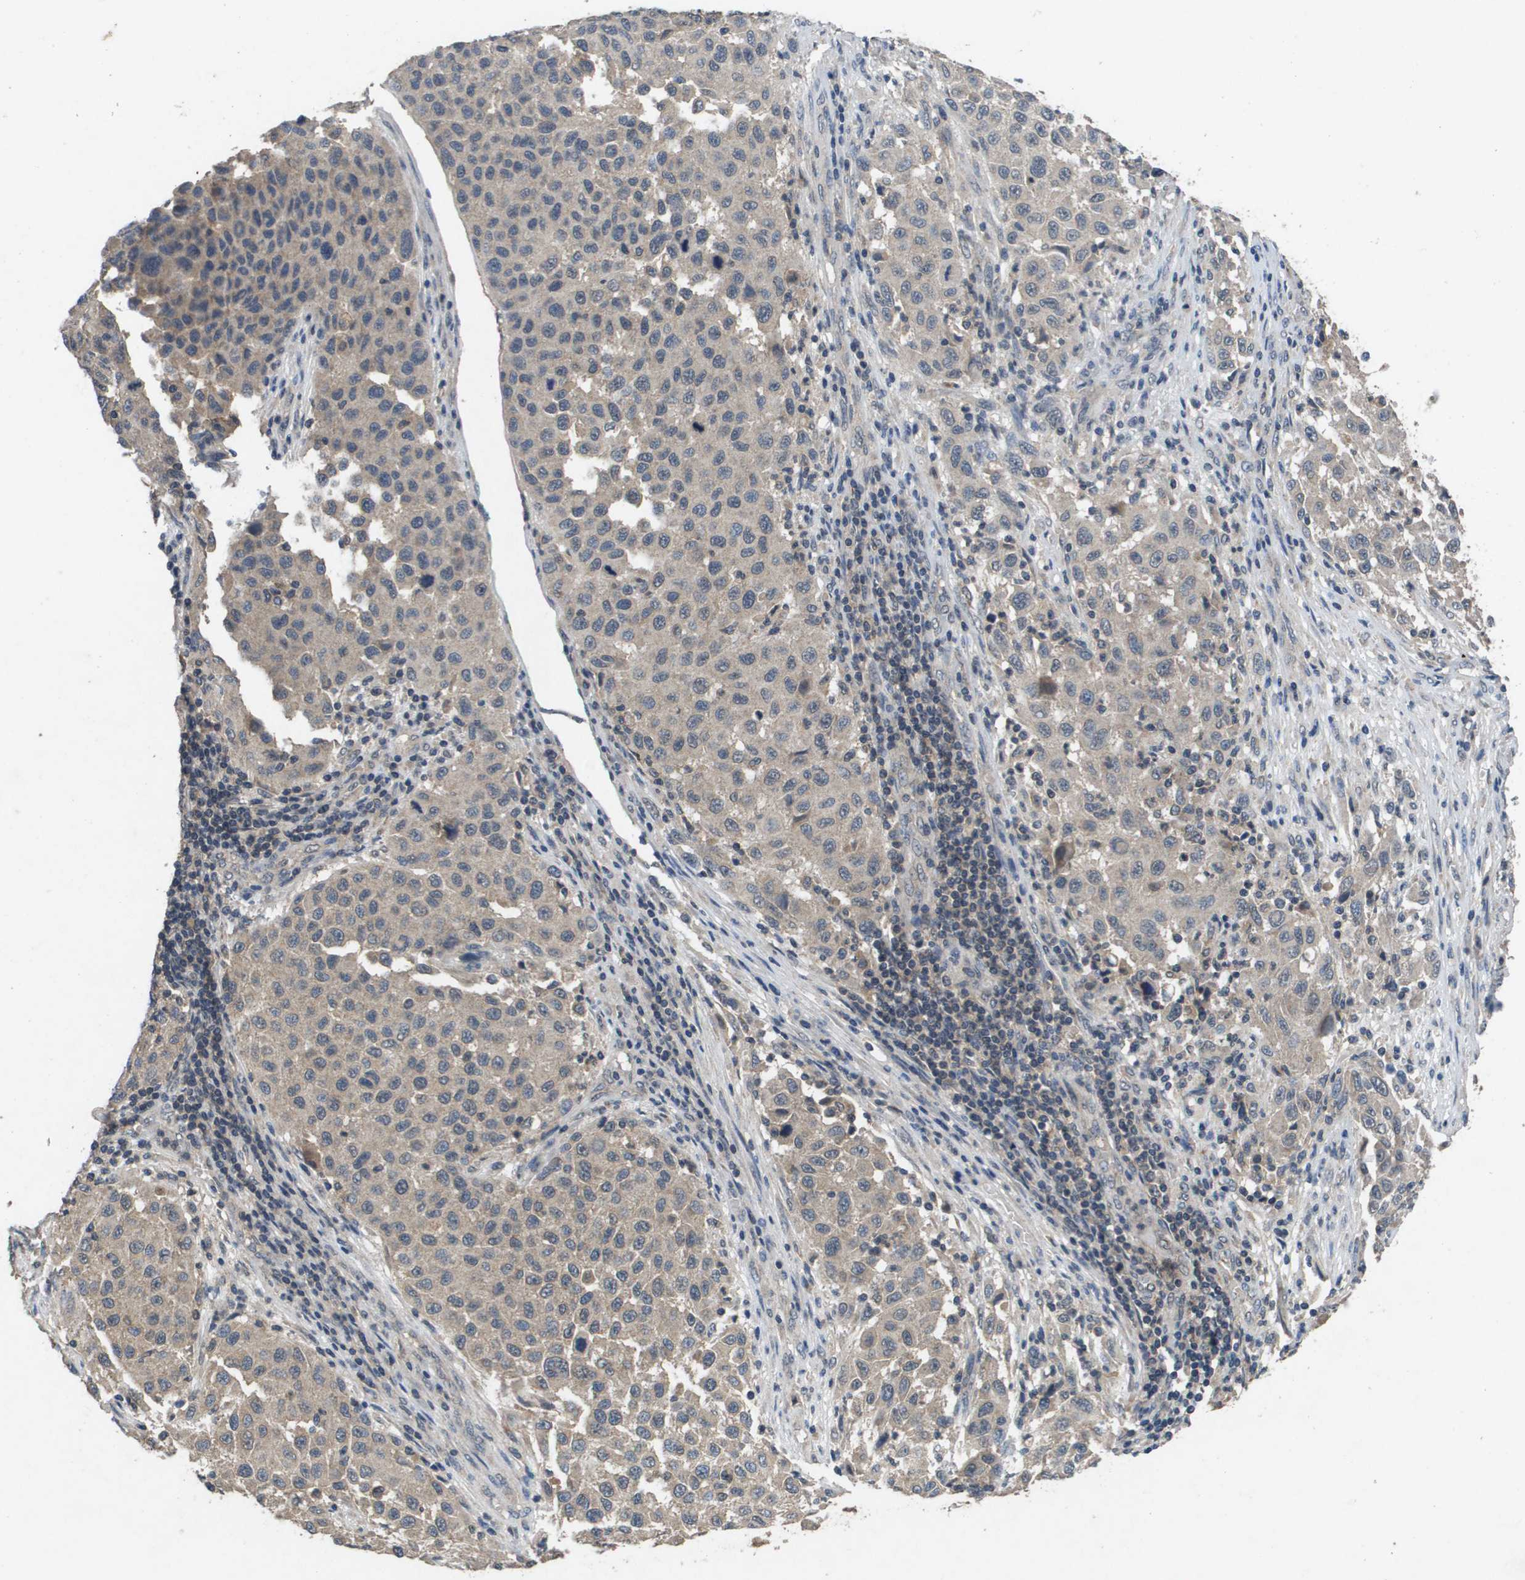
{"staining": {"intensity": "weak", "quantity": "25%-75%", "location": "cytoplasmic/membranous"}, "tissue": "melanoma", "cell_type": "Tumor cells", "image_type": "cancer", "snomed": [{"axis": "morphology", "description": "Malignant melanoma, Metastatic site"}, {"axis": "topography", "description": "Lymph node"}], "caption": "Malignant melanoma (metastatic site) tissue displays weak cytoplasmic/membranous positivity in about 25%-75% of tumor cells, visualized by immunohistochemistry.", "gene": "PROC", "patient": {"sex": "male", "age": 61}}